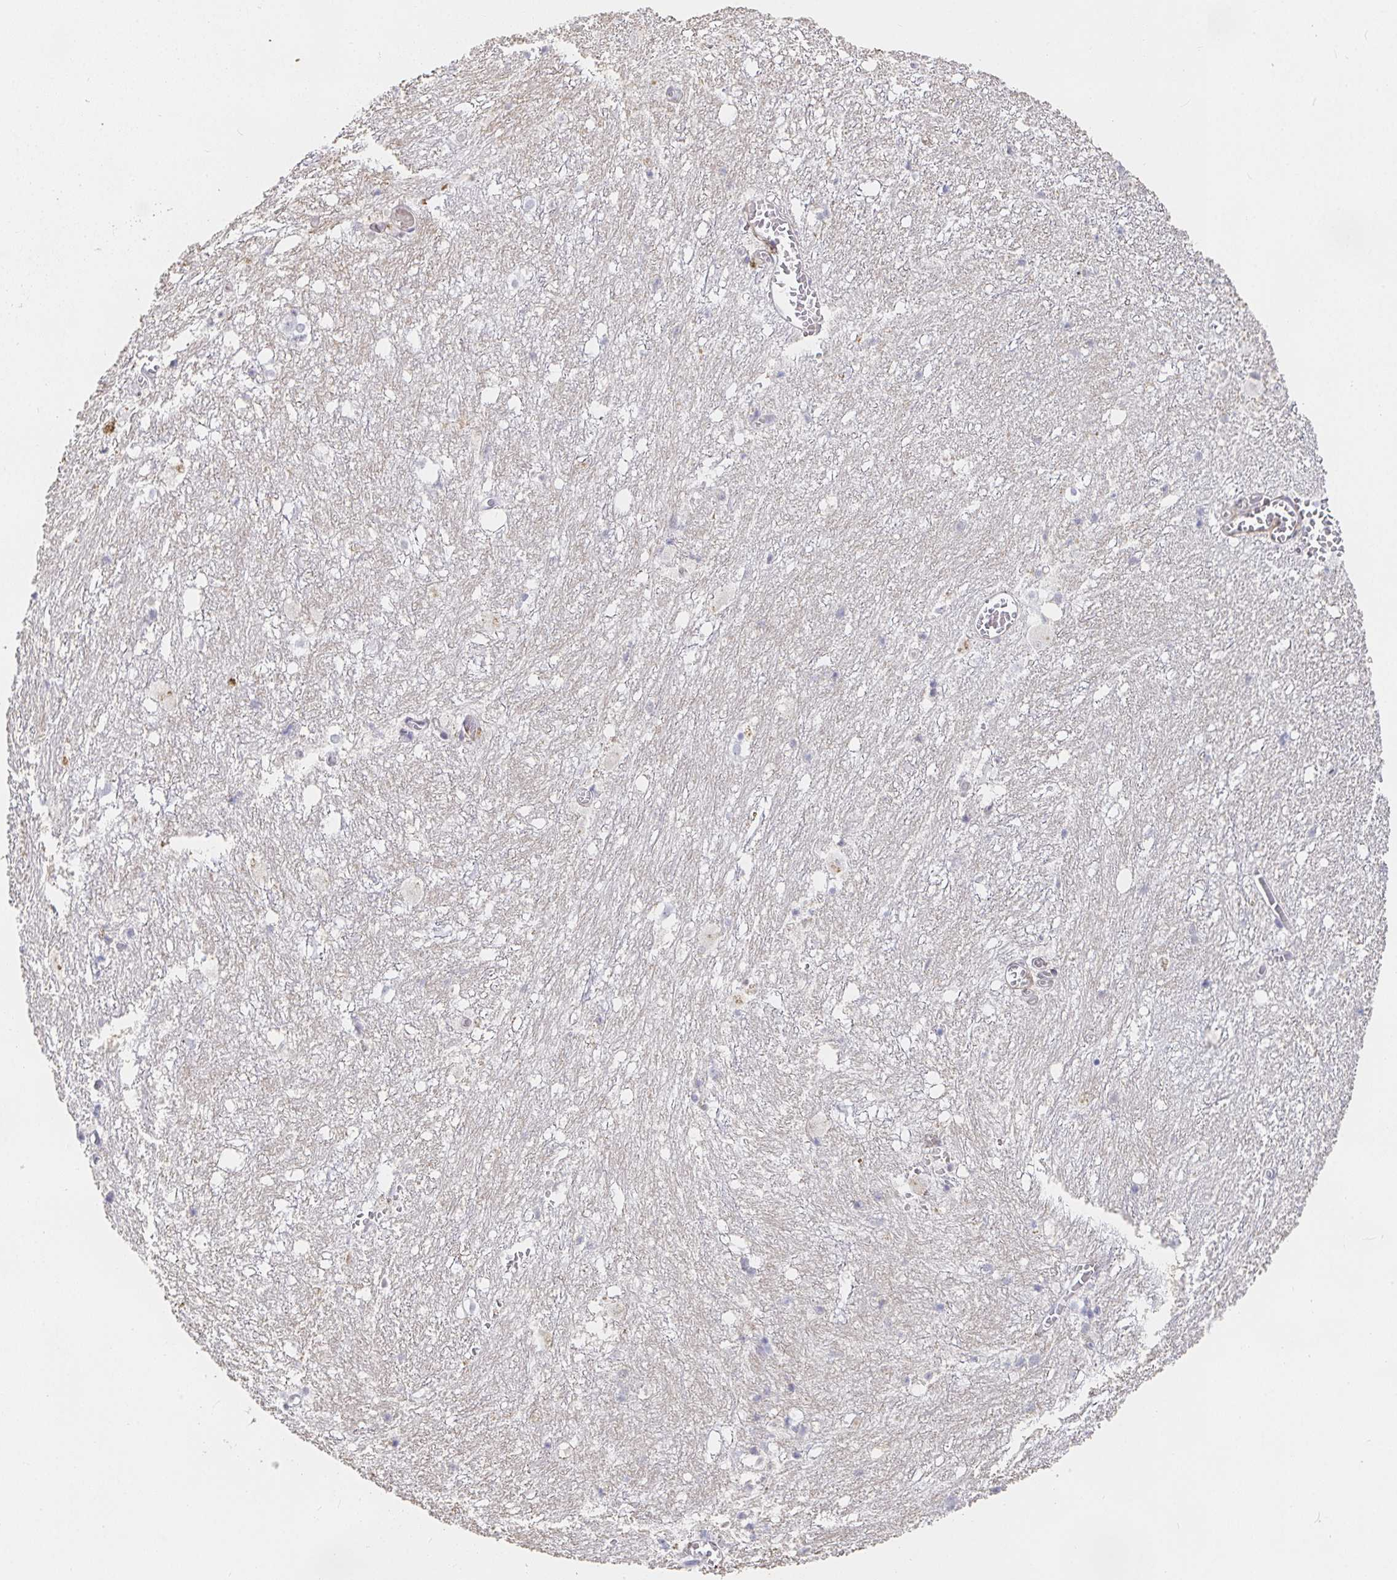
{"staining": {"intensity": "negative", "quantity": "none", "location": "none"}, "tissue": "hippocampus", "cell_type": "Glial cells", "image_type": "normal", "snomed": [{"axis": "morphology", "description": "Normal tissue, NOS"}, {"axis": "topography", "description": "Hippocampus"}], "caption": "The micrograph exhibits no staining of glial cells in unremarkable hippocampus. (Brightfield microscopy of DAB IHC at high magnification).", "gene": "RCOR1", "patient": {"sex": "female", "age": 52}}